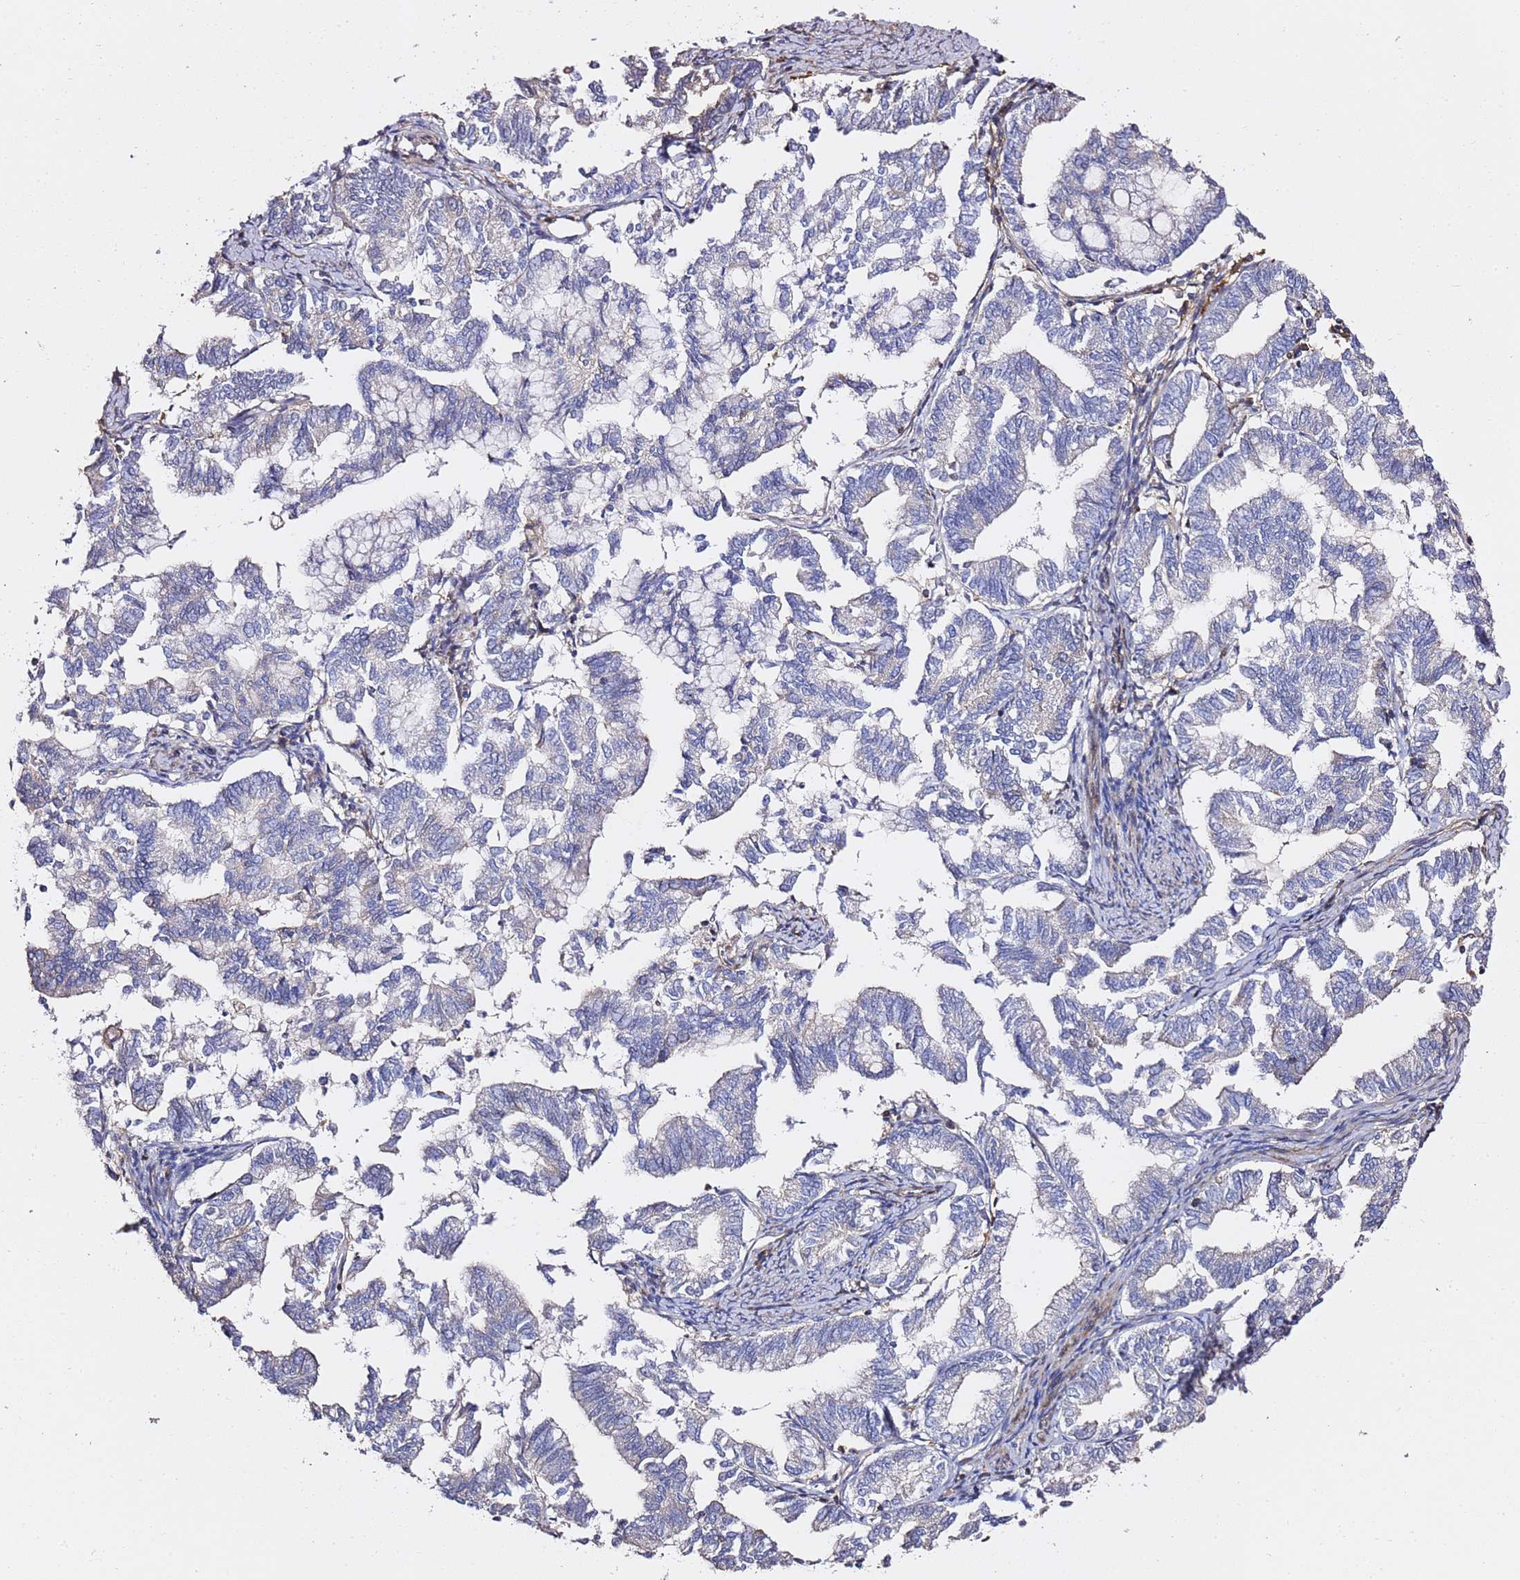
{"staining": {"intensity": "negative", "quantity": "none", "location": "none"}, "tissue": "endometrial cancer", "cell_type": "Tumor cells", "image_type": "cancer", "snomed": [{"axis": "morphology", "description": "Adenocarcinoma, NOS"}, {"axis": "topography", "description": "Endometrium"}], "caption": "Tumor cells are negative for brown protein staining in endometrial cancer.", "gene": "ZFP36L2", "patient": {"sex": "female", "age": 79}}